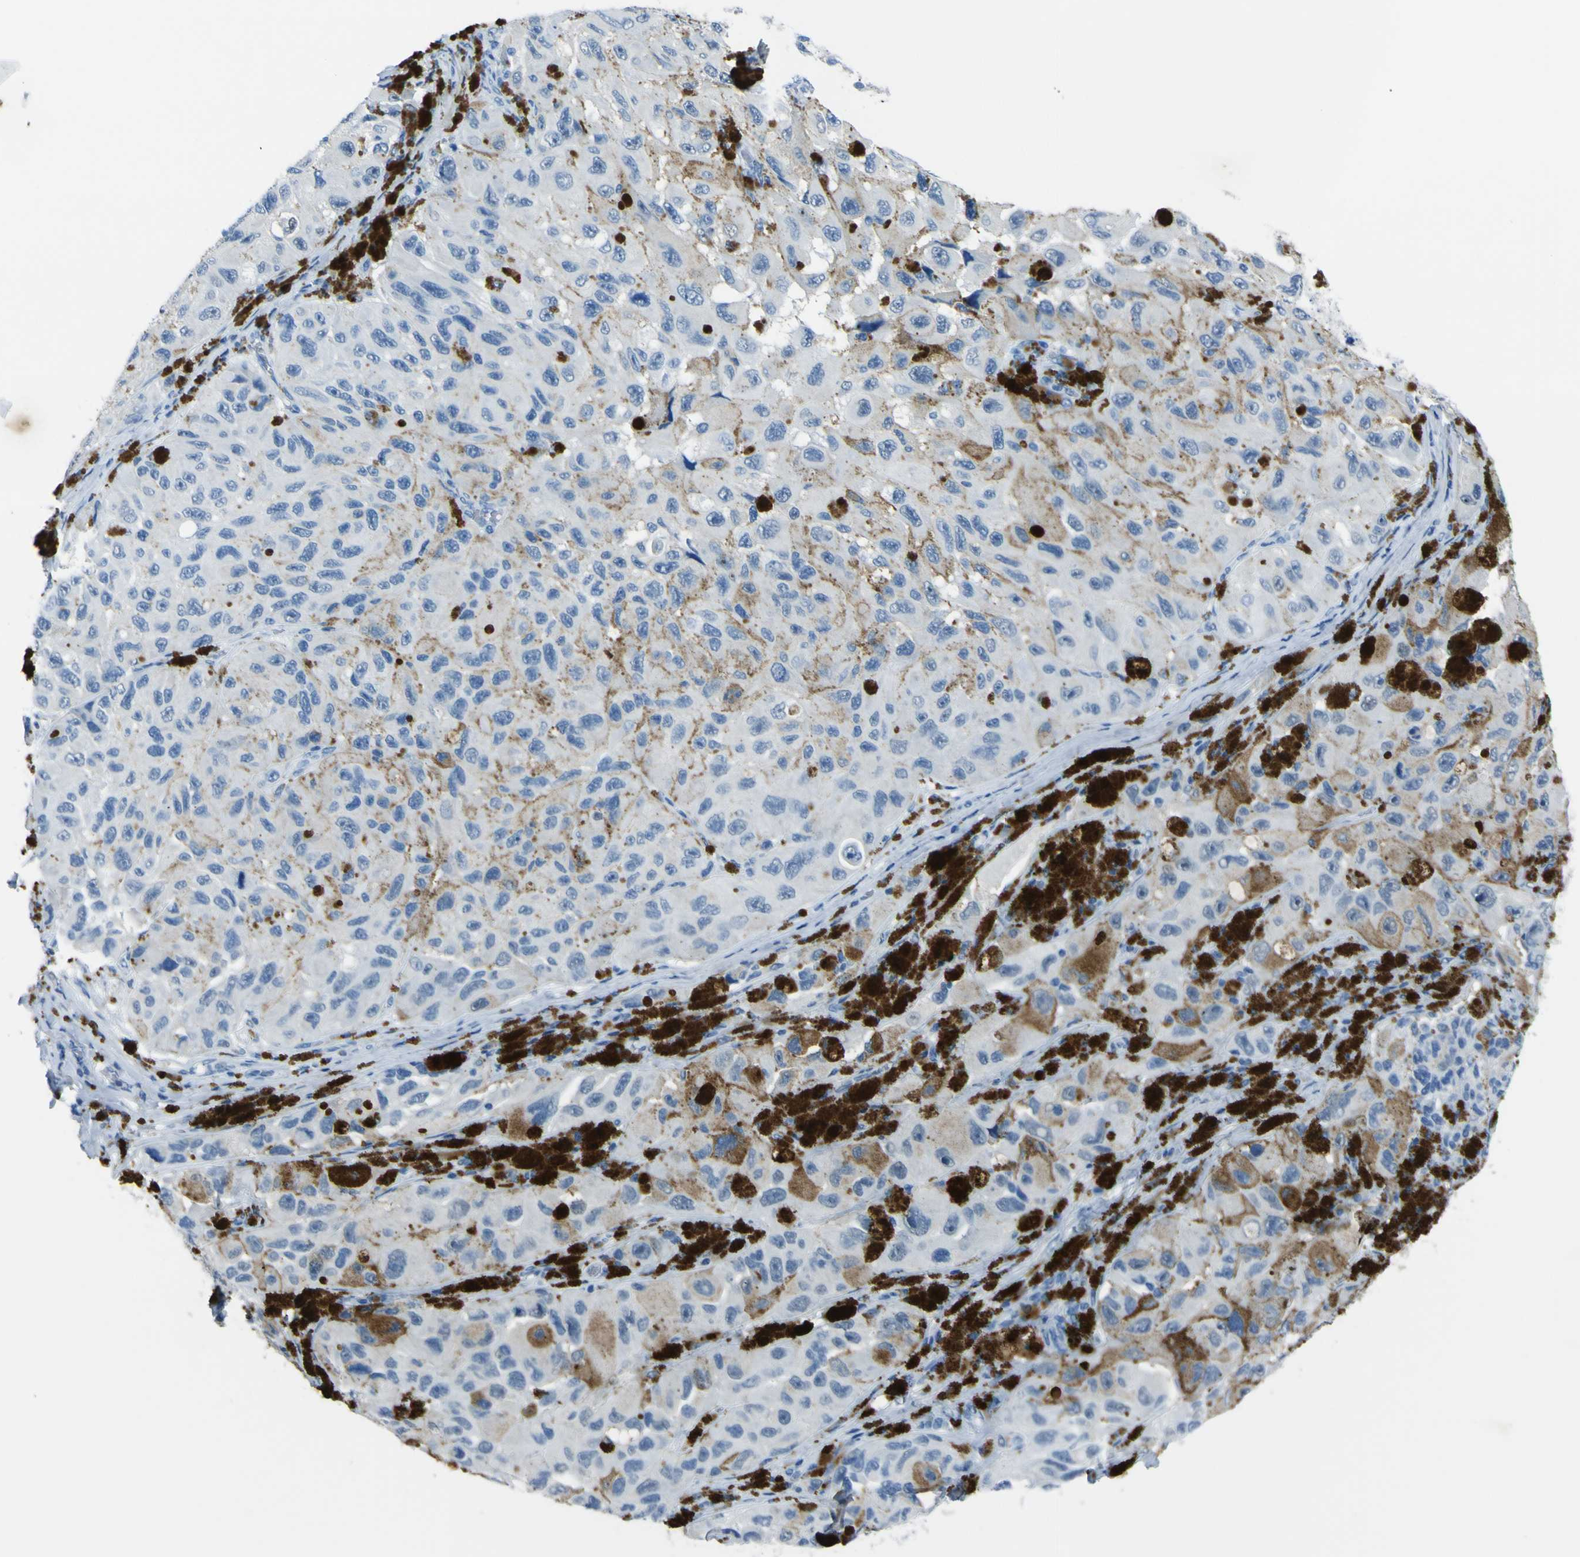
{"staining": {"intensity": "negative", "quantity": "none", "location": "none"}, "tissue": "melanoma", "cell_type": "Tumor cells", "image_type": "cancer", "snomed": [{"axis": "morphology", "description": "Malignant melanoma, NOS"}, {"axis": "topography", "description": "Skin"}], "caption": "This is a histopathology image of IHC staining of malignant melanoma, which shows no positivity in tumor cells.", "gene": "PHKG1", "patient": {"sex": "female", "age": 73}}